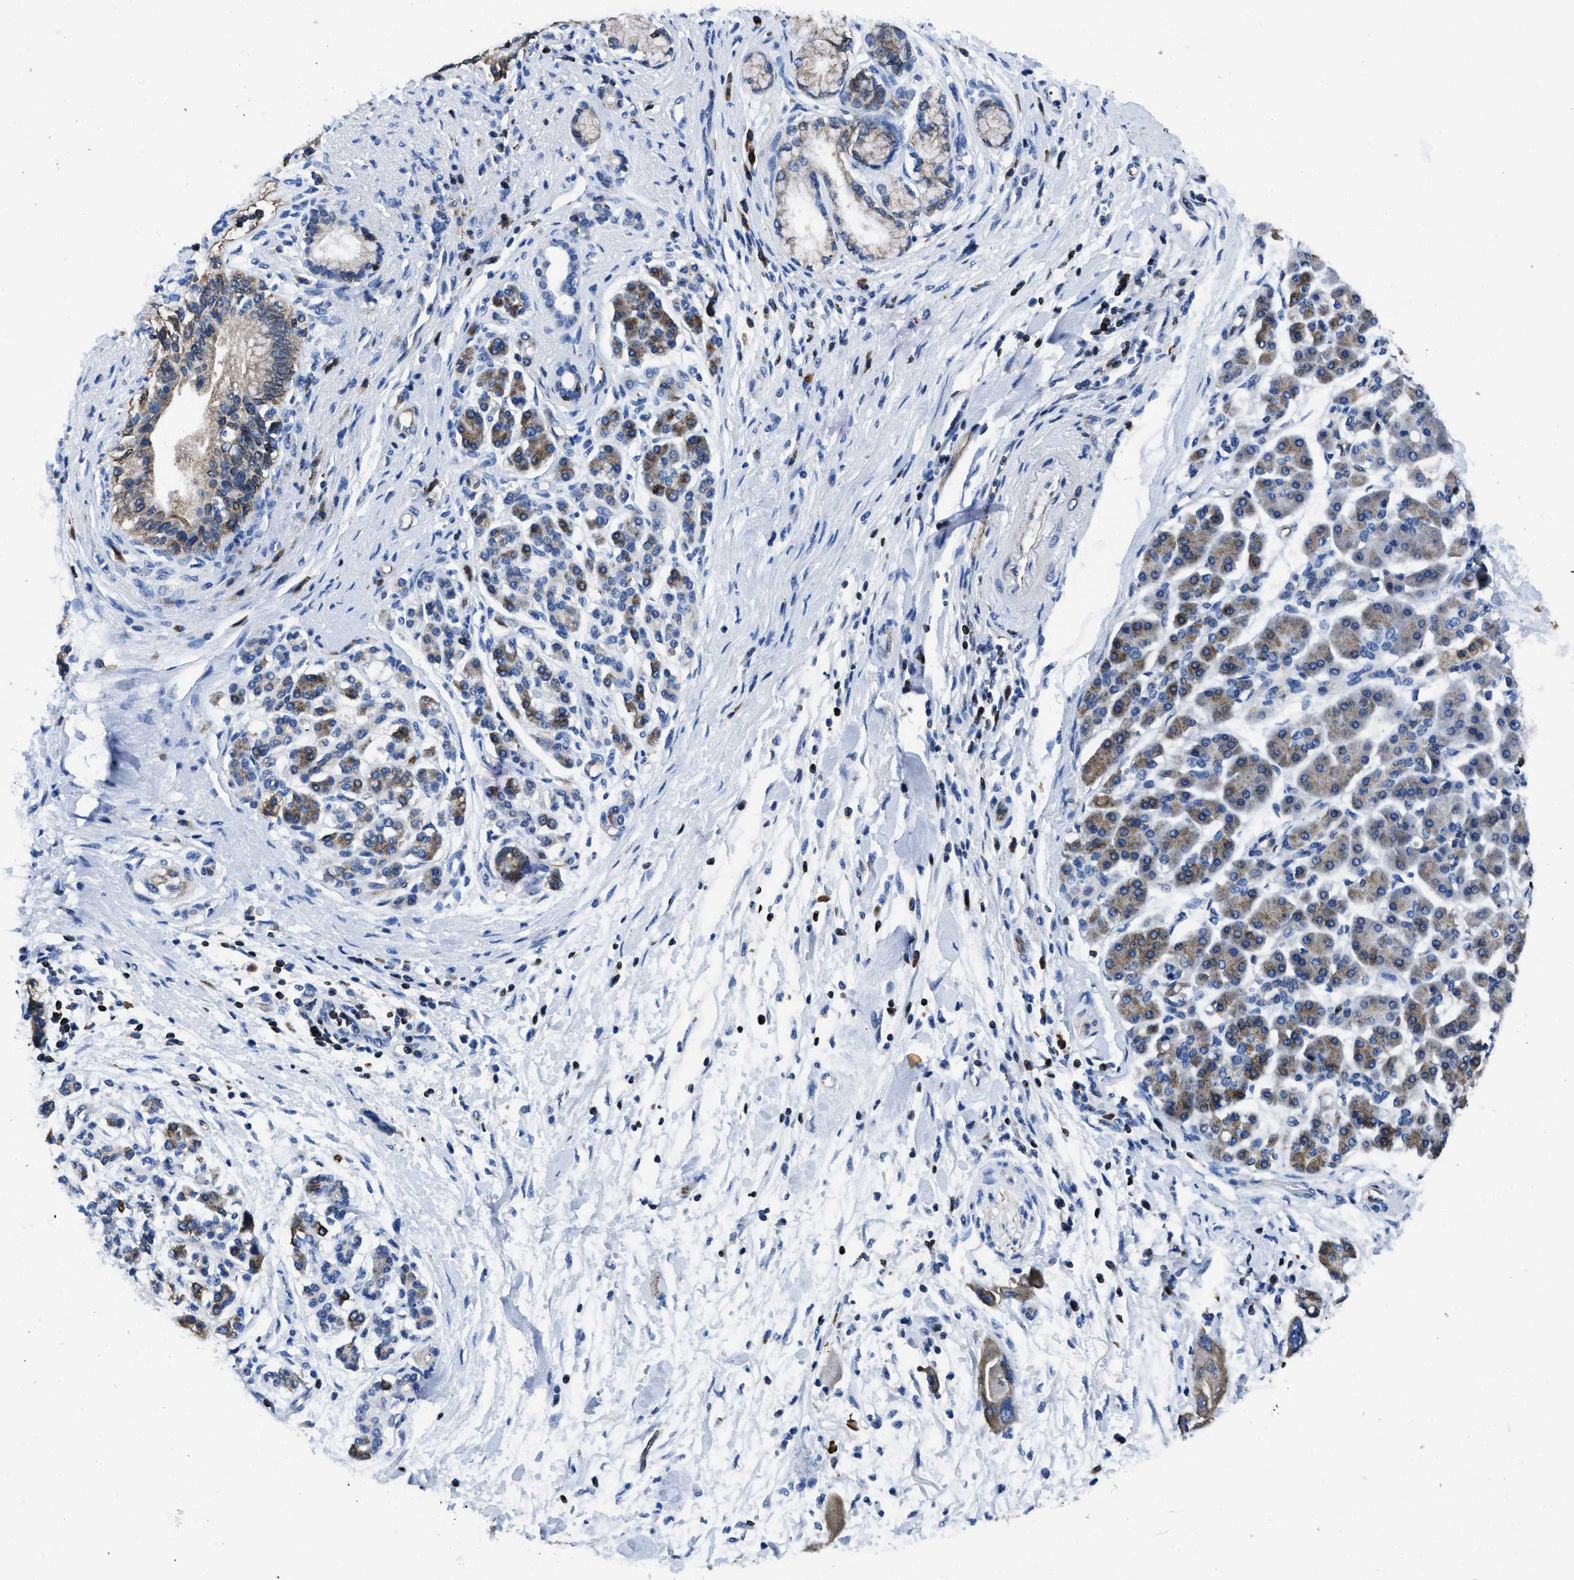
{"staining": {"intensity": "moderate", "quantity": "25%-75%", "location": "cytoplasmic/membranous"}, "tissue": "pancreatic cancer", "cell_type": "Tumor cells", "image_type": "cancer", "snomed": [{"axis": "morphology", "description": "Normal tissue, NOS"}, {"axis": "morphology", "description": "Adenocarcinoma, NOS"}, {"axis": "topography", "description": "Pancreas"}], "caption": "IHC micrograph of pancreatic cancer stained for a protein (brown), which reveals medium levels of moderate cytoplasmic/membranous positivity in approximately 25%-75% of tumor cells.", "gene": "ITGA3", "patient": {"sex": "female", "age": 71}}